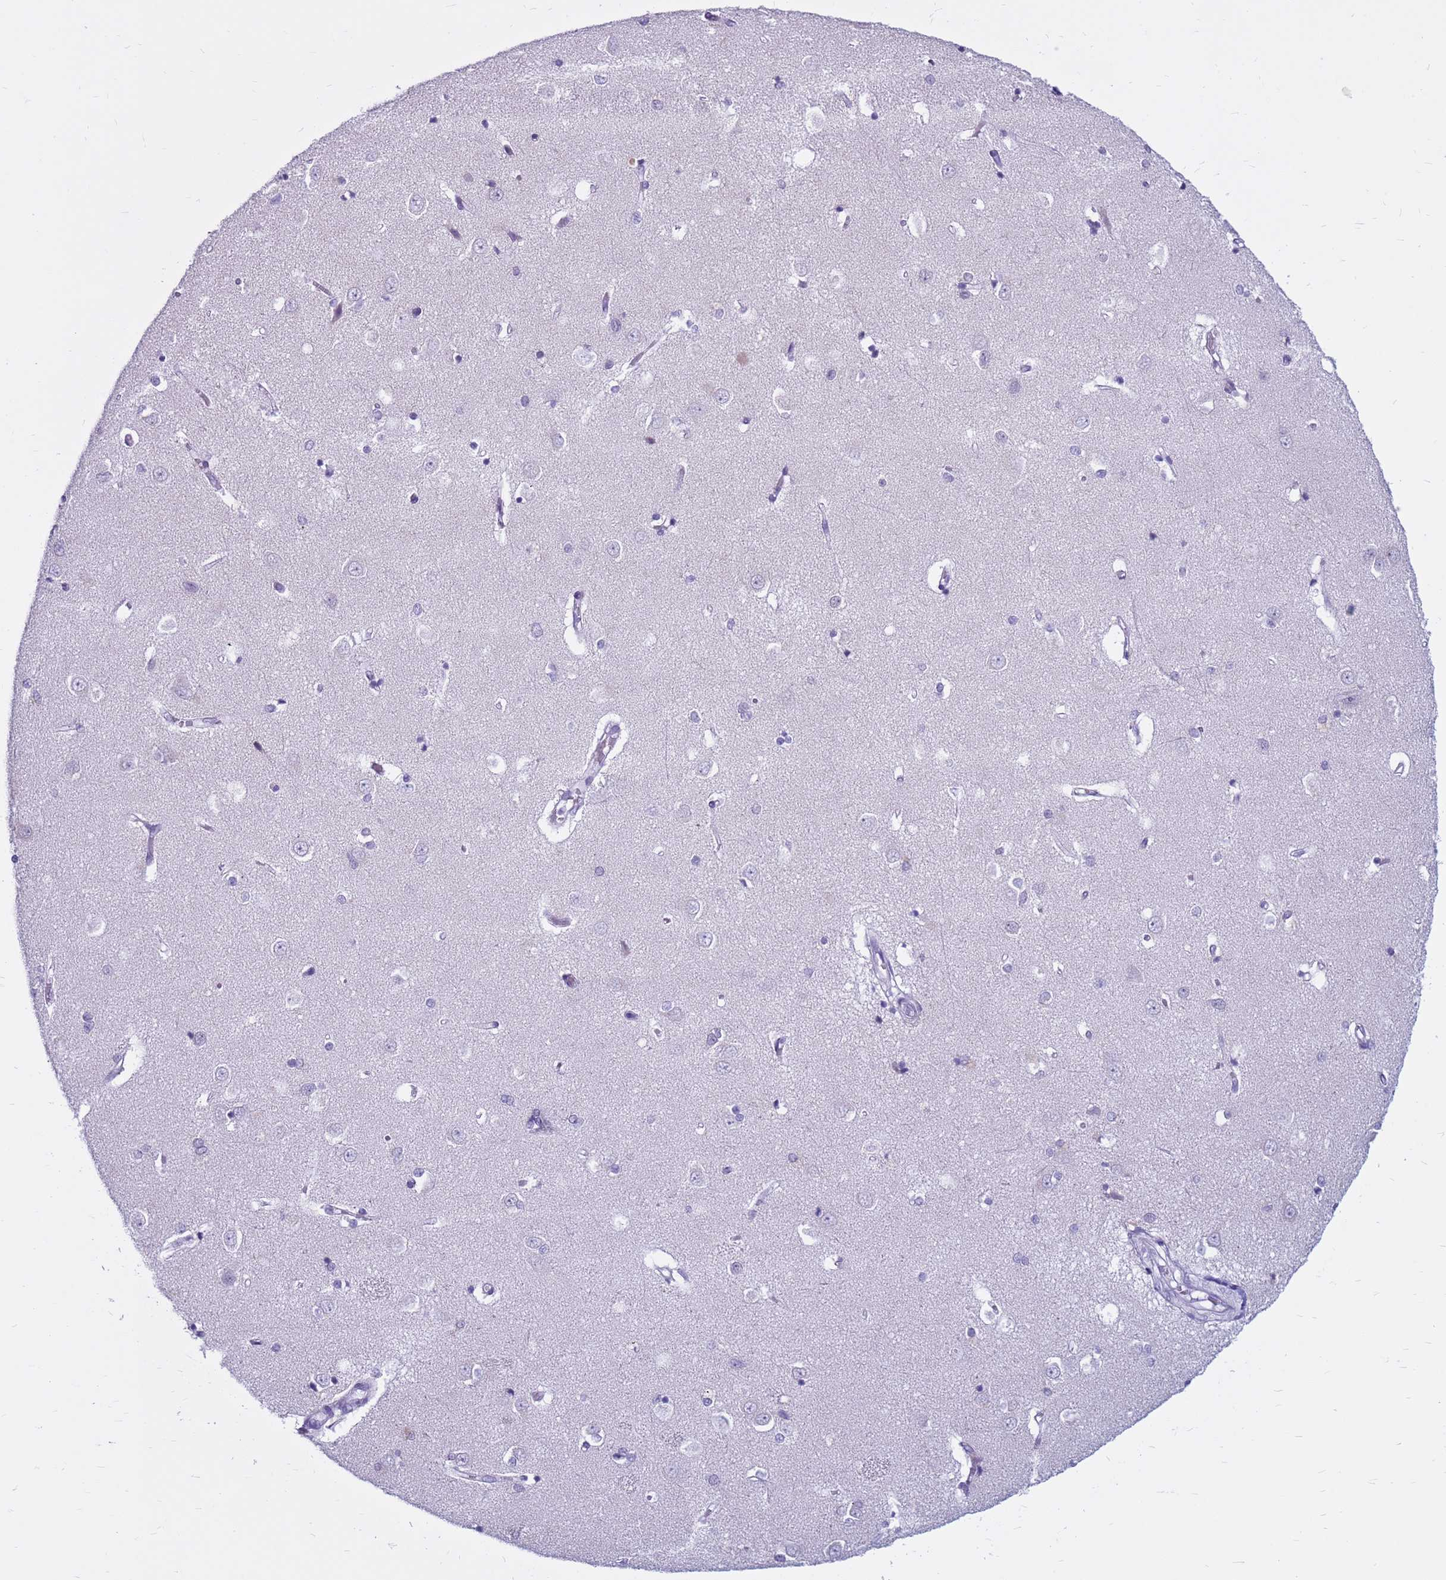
{"staining": {"intensity": "negative", "quantity": "none", "location": "none"}, "tissue": "caudate", "cell_type": "Glial cells", "image_type": "normal", "snomed": [{"axis": "morphology", "description": "Normal tissue, NOS"}, {"axis": "topography", "description": "Lateral ventricle wall"}], "caption": "Glial cells show no significant protein expression in unremarkable caudate. (DAB (3,3'-diaminobenzidine) IHC, high magnification).", "gene": "CDK2AP2", "patient": {"sex": "male", "age": 37}}